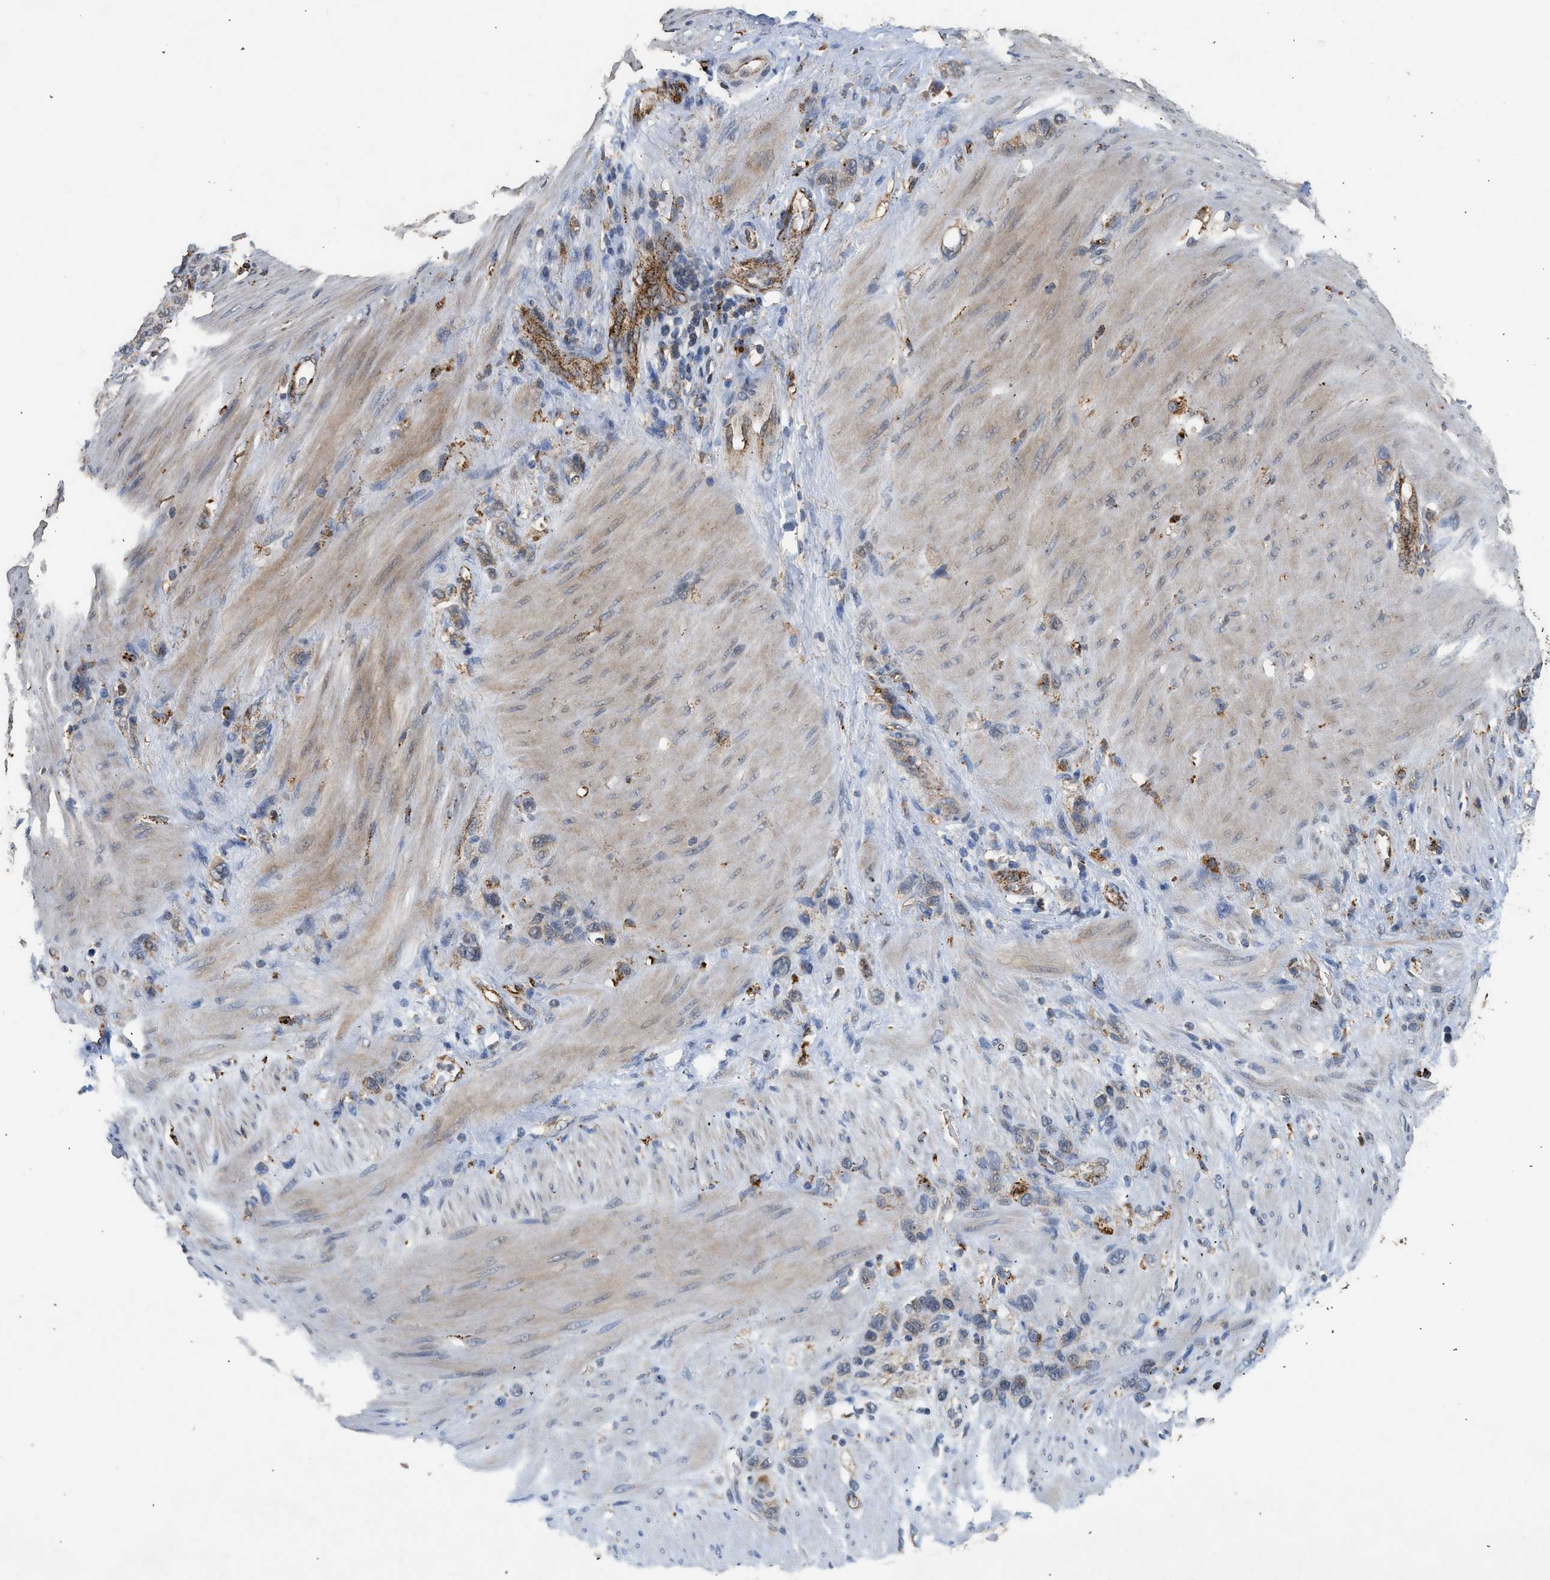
{"staining": {"intensity": "moderate", "quantity": ">75%", "location": "cytoplasmic/membranous"}, "tissue": "stomach cancer", "cell_type": "Tumor cells", "image_type": "cancer", "snomed": [{"axis": "morphology", "description": "Adenocarcinoma, NOS"}, {"axis": "morphology", "description": "Adenocarcinoma, High grade"}, {"axis": "topography", "description": "Stomach, upper"}, {"axis": "topography", "description": "Stomach, lower"}], "caption": "Adenocarcinoma (high-grade) (stomach) stained with a brown dye exhibits moderate cytoplasmic/membranous positive expression in about >75% of tumor cells.", "gene": "CTSV", "patient": {"sex": "female", "age": 65}}